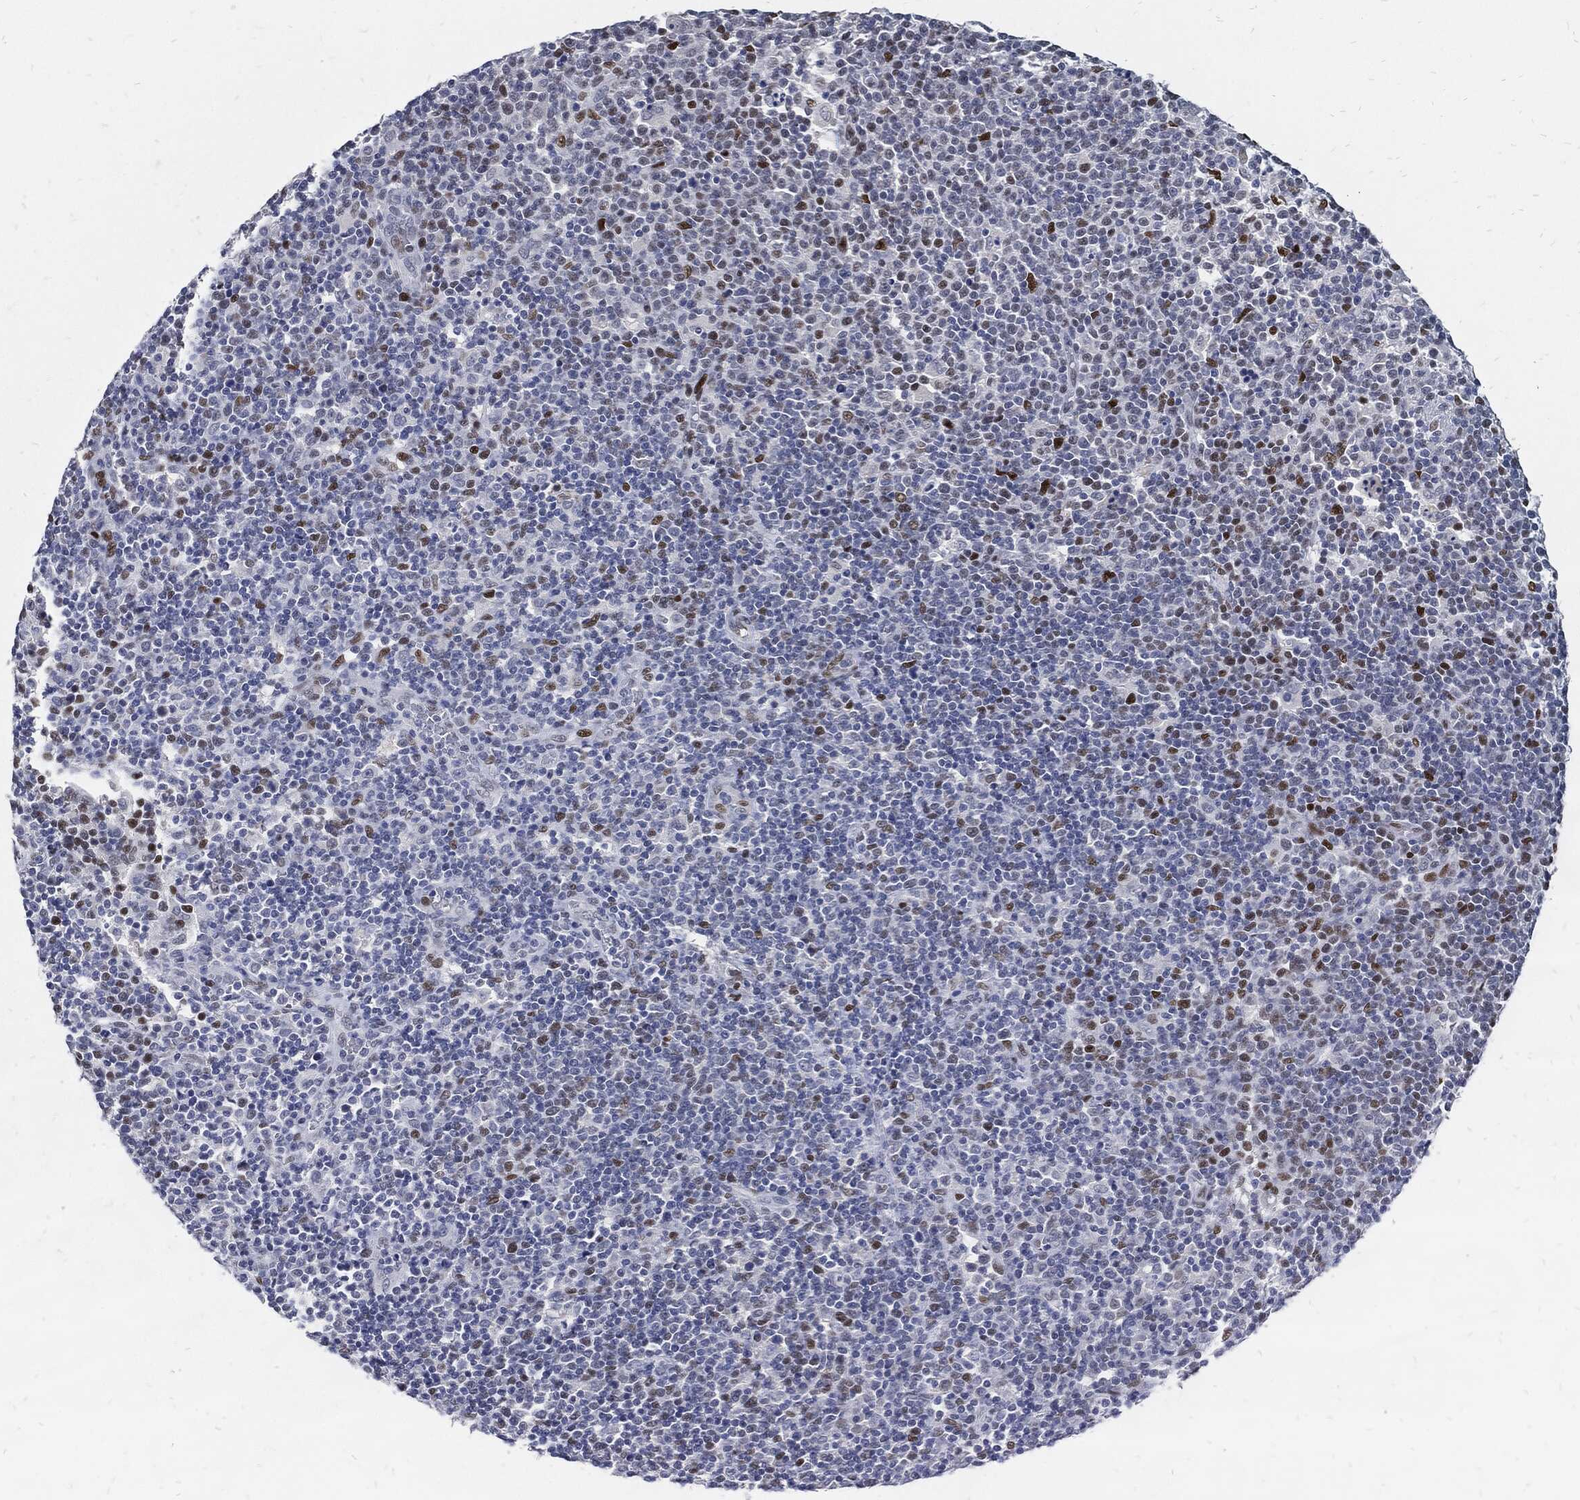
{"staining": {"intensity": "strong", "quantity": "<25%", "location": "nuclear"}, "tissue": "lymphoma", "cell_type": "Tumor cells", "image_type": "cancer", "snomed": [{"axis": "morphology", "description": "Malignant lymphoma, non-Hodgkin's type, High grade"}, {"axis": "topography", "description": "Lymph node"}], "caption": "Malignant lymphoma, non-Hodgkin's type (high-grade) stained for a protein (brown) shows strong nuclear positive positivity in about <25% of tumor cells.", "gene": "JUN", "patient": {"sex": "male", "age": 61}}